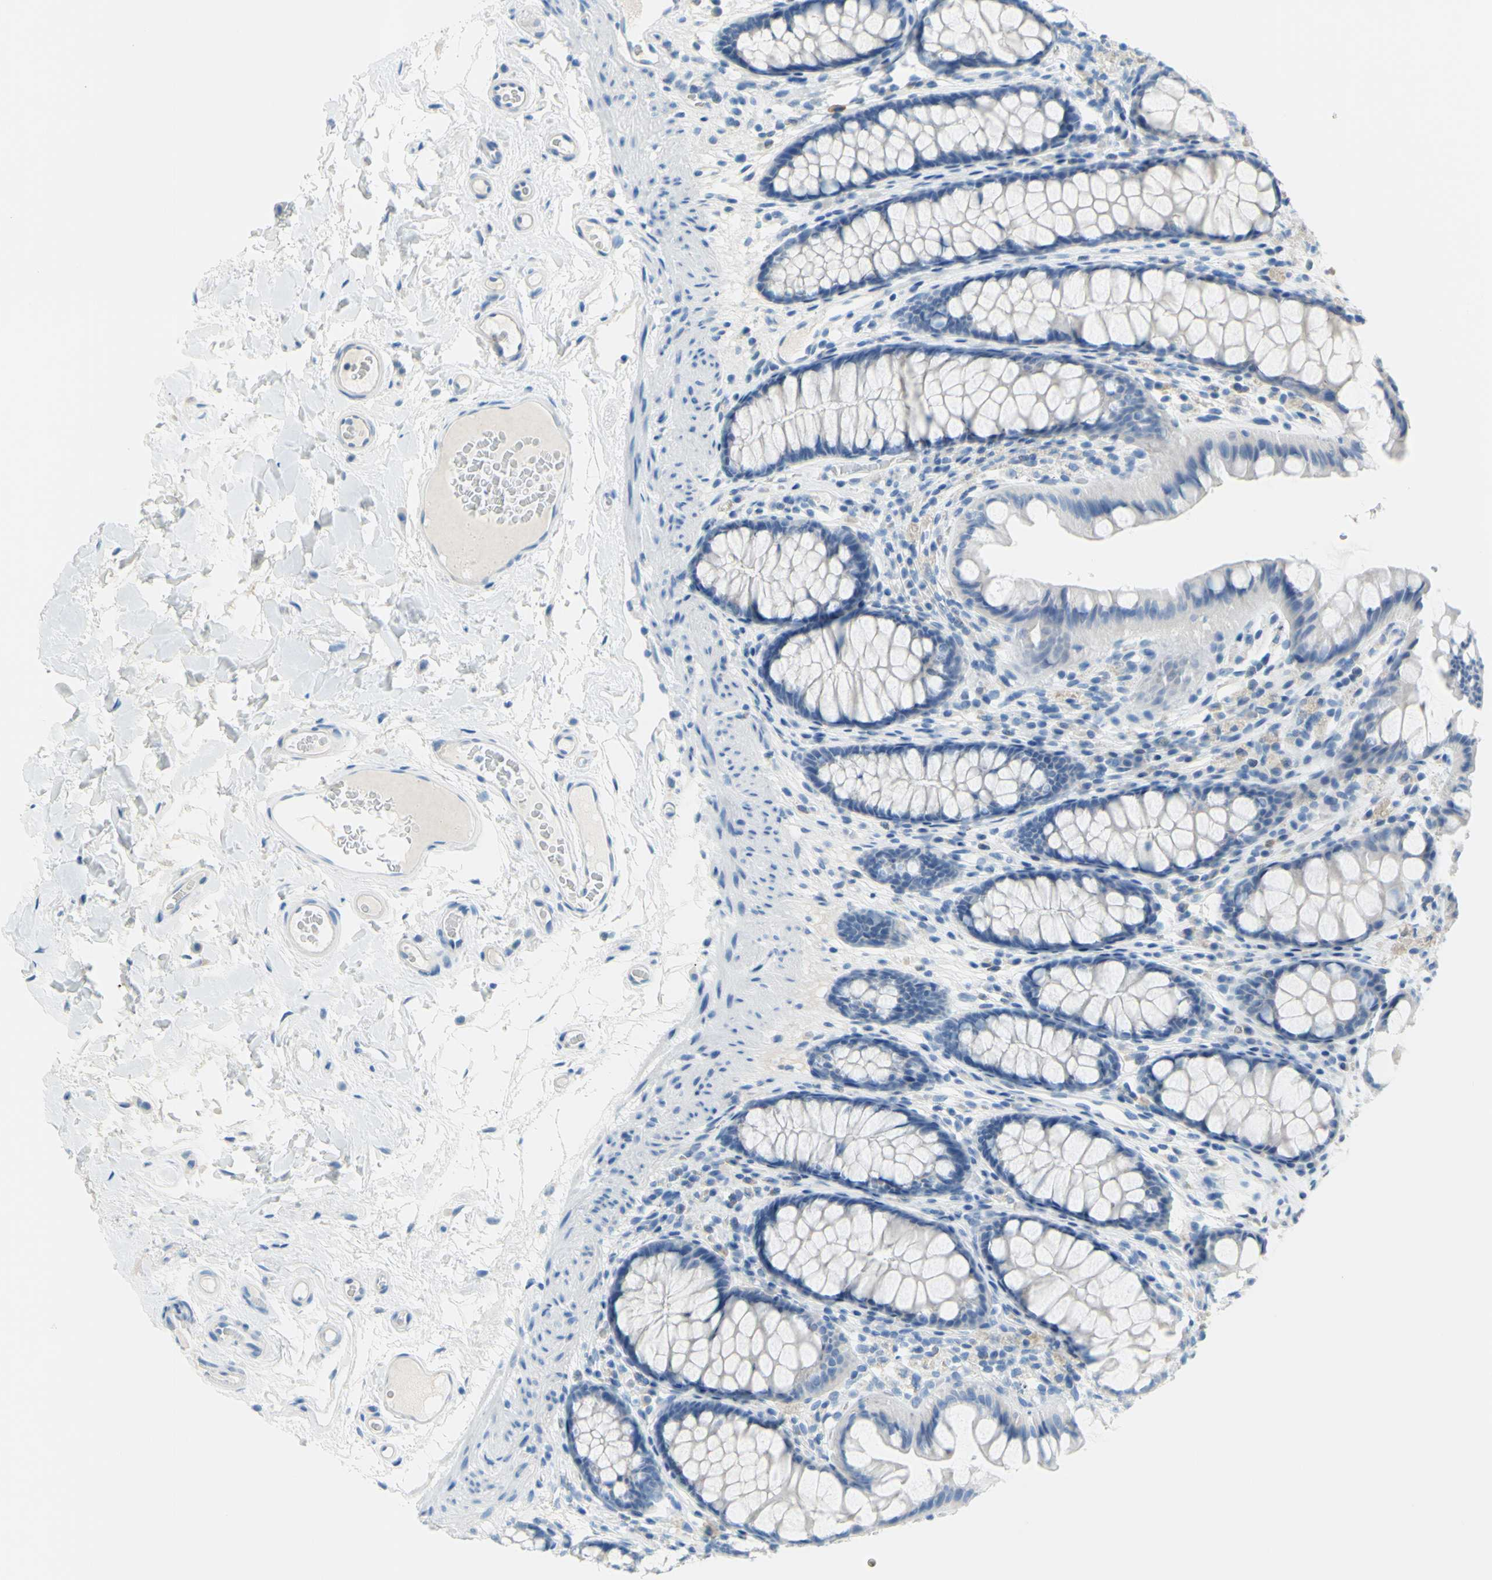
{"staining": {"intensity": "negative", "quantity": "none", "location": "none"}, "tissue": "colon", "cell_type": "Endothelial cells", "image_type": "normal", "snomed": [{"axis": "morphology", "description": "Normal tissue, NOS"}, {"axis": "topography", "description": "Colon"}], "caption": "DAB immunohistochemical staining of benign human colon exhibits no significant expression in endothelial cells. (DAB IHC, high magnification).", "gene": "DCT", "patient": {"sex": "female", "age": 55}}